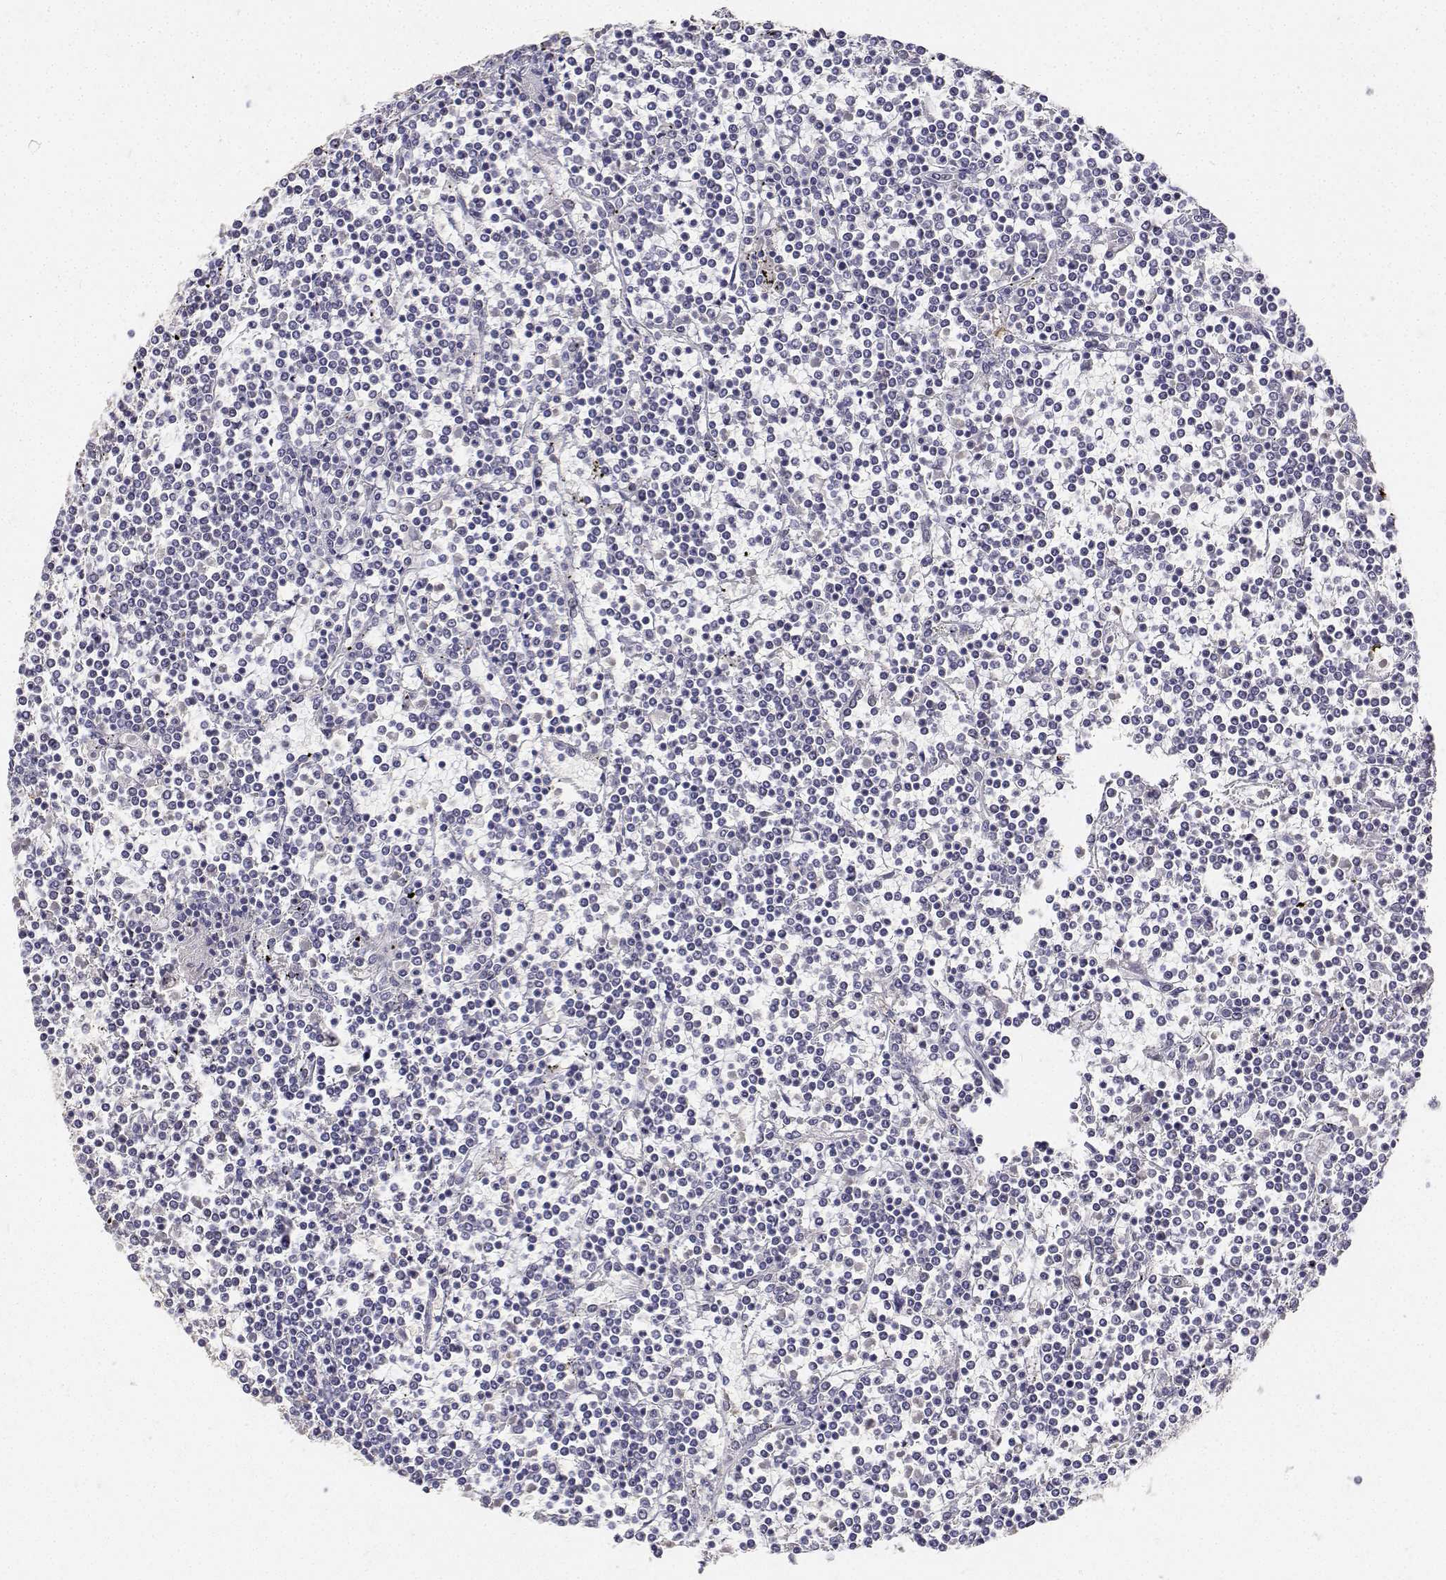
{"staining": {"intensity": "negative", "quantity": "none", "location": "none"}, "tissue": "lymphoma", "cell_type": "Tumor cells", "image_type": "cancer", "snomed": [{"axis": "morphology", "description": "Malignant lymphoma, non-Hodgkin's type, Low grade"}, {"axis": "topography", "description": "Spleen"}], "caption": "IHC micrograph of neoplastic tissue: lymphoma stained with DAB demonstrates no significant protein staining in tumor cells.", "gene": "PAEP", "patient": {"sex": "female", "age": 19}}